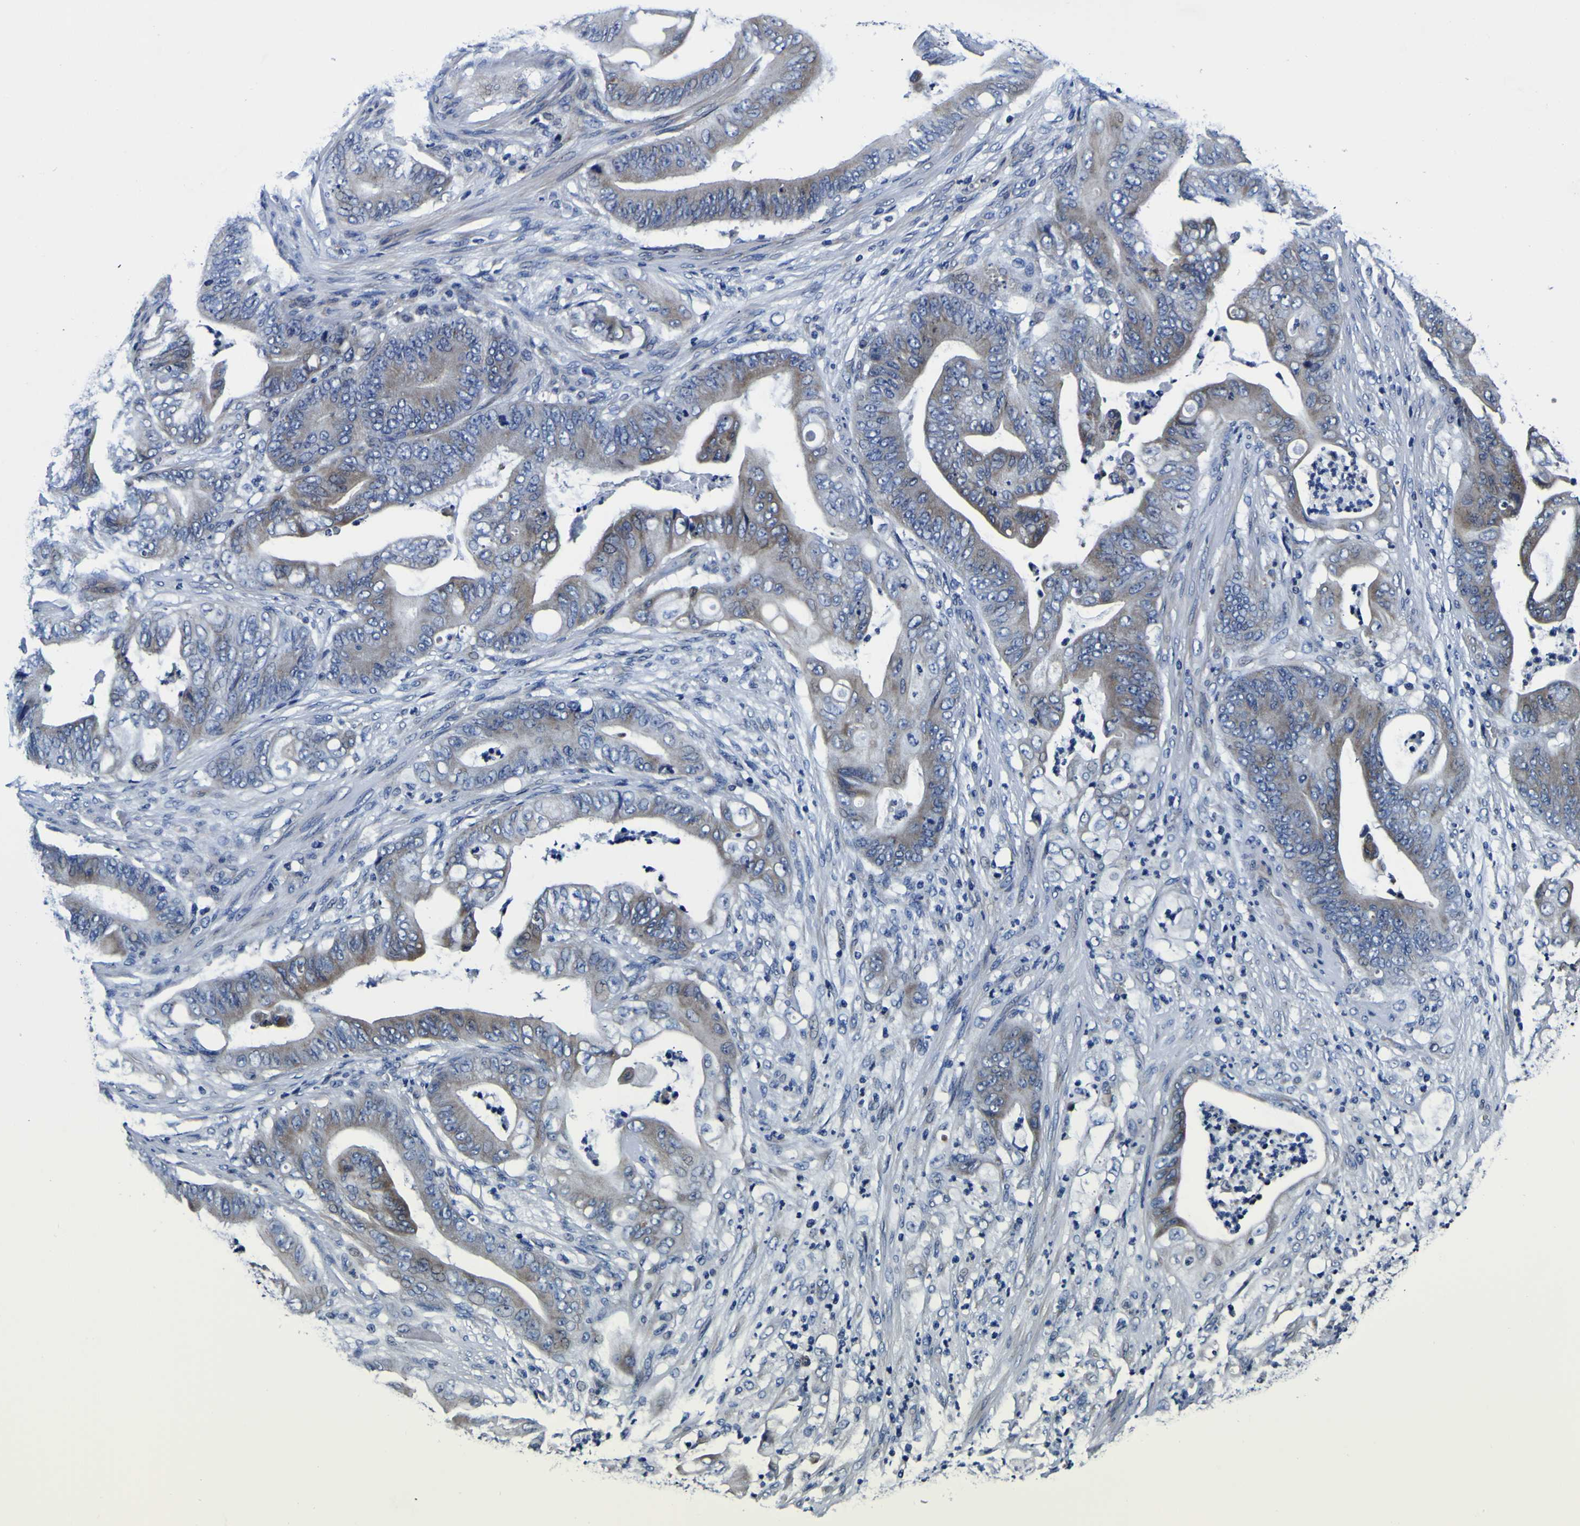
{"staining": {"intensity": "moderate", "quantity": ">75%", "location": "cytoplasmic/membranous"}, "tissue": "stomach cancer", "cell_type": "Tumor cells", "image_type": "cancer", "snomed": [{"axis": "morphology", "description": "Adenocarcinoma, NOS"}, {"axis": "topography", "description": "Stomach"}], "caption": "This is a histology image of immunohistochemistry (IHC) staining of adenocarcinoma (stomach), which shows moderate positivity in the cytoplasmic/membranous of tumor cells.", "gene": "PDLIM4", "patient": {"sex": "female", "age": 73}}